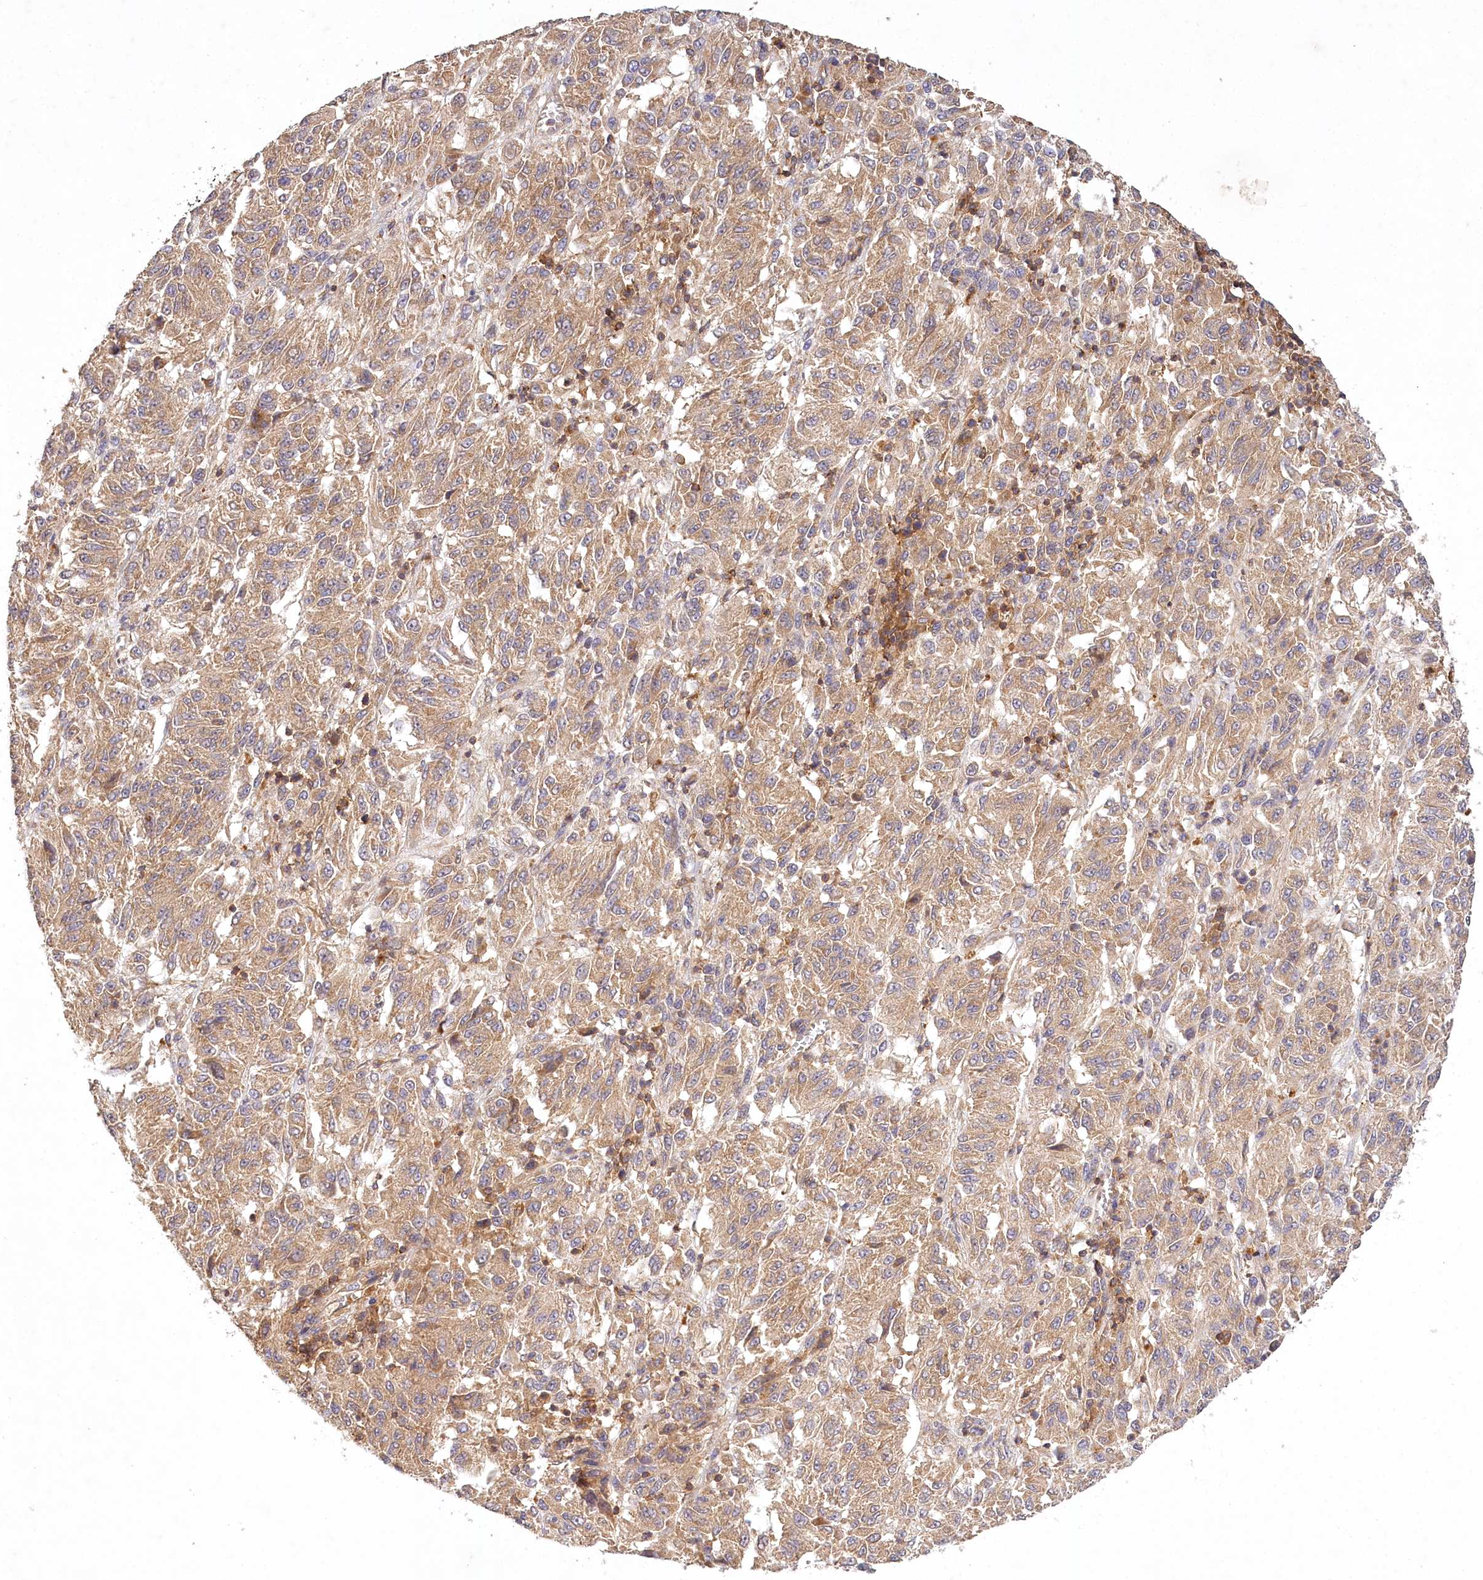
{"staining": {"intensity": "weak", "quantity": ">75%", "location": "cytoplasmic/membranous"}, "tissue": "melanoma", "cell_type": "Tumor cells", "image_type": "cancer", "snomed": [{"axis": "morphology", "description": "Malignant melanoma, Metastatic site"}, {"axis": "topography", "description": "Lung"}], "caption": "Tumor cells display low levels of weak cytoplasmic/membranous staining in approximately >75% of cells in malignant melanoma (metastatic site).", "gene": "LSS", "patient": {"sex": "male", "age": 64}}